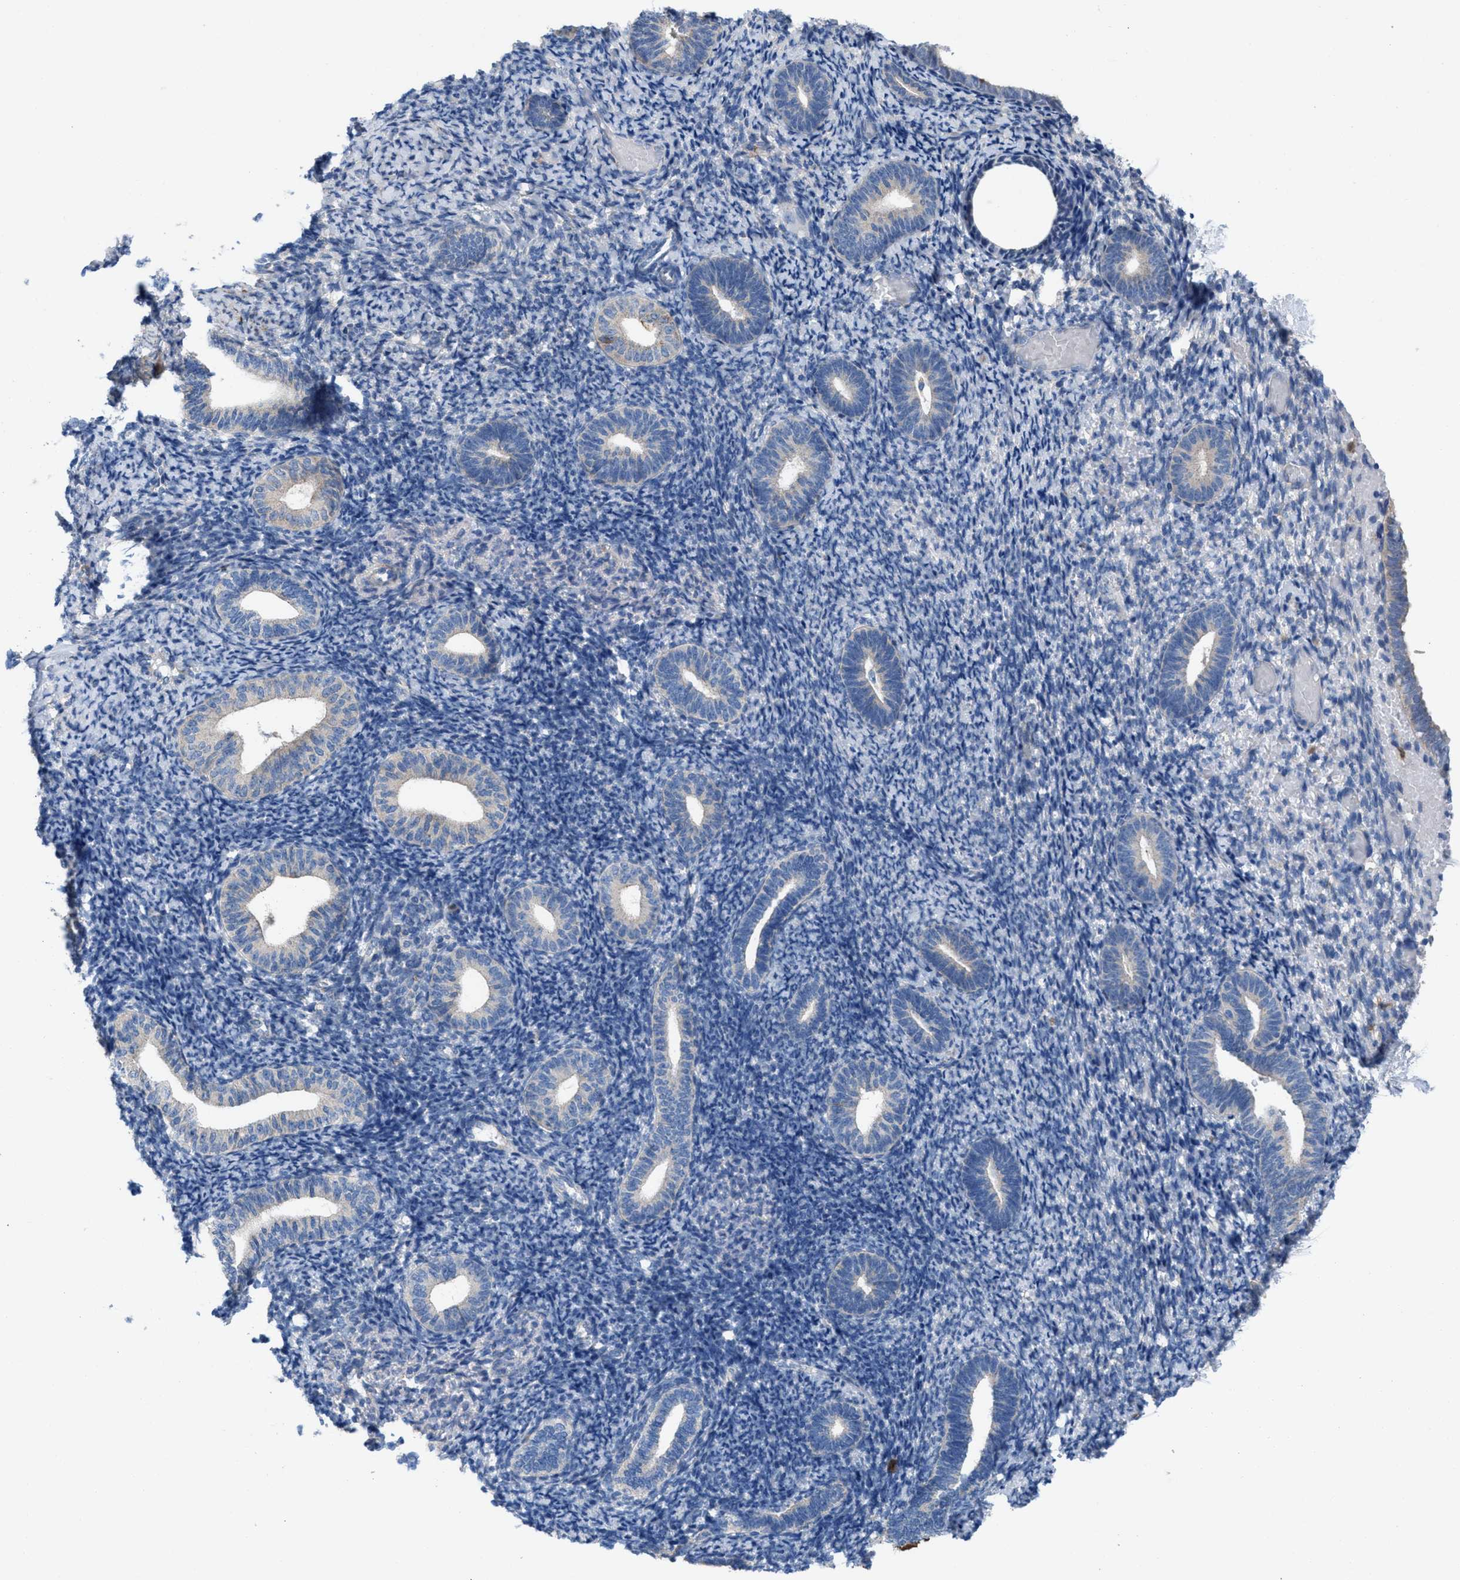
{"staining": {"intensity": "negative", "quantity": "none", "location": "none"}, "tissue": "endometrium", "cell_type": "Cells in endometrial stroma", "image_type": "normal", "snomed": [{"axis": "morphology", "description": "Normal tissue, NOS"}, {"axis": "topography", "description": "Endometrium"}], "caption": "A high-resolution photomicrograph shows IHC staining of unremarkable endometrium, which demonstrates no significant positivity in cells in endometrial stroma.", "gene": "PLPPR5", "patient": {"sex": "female", "age": 66}}